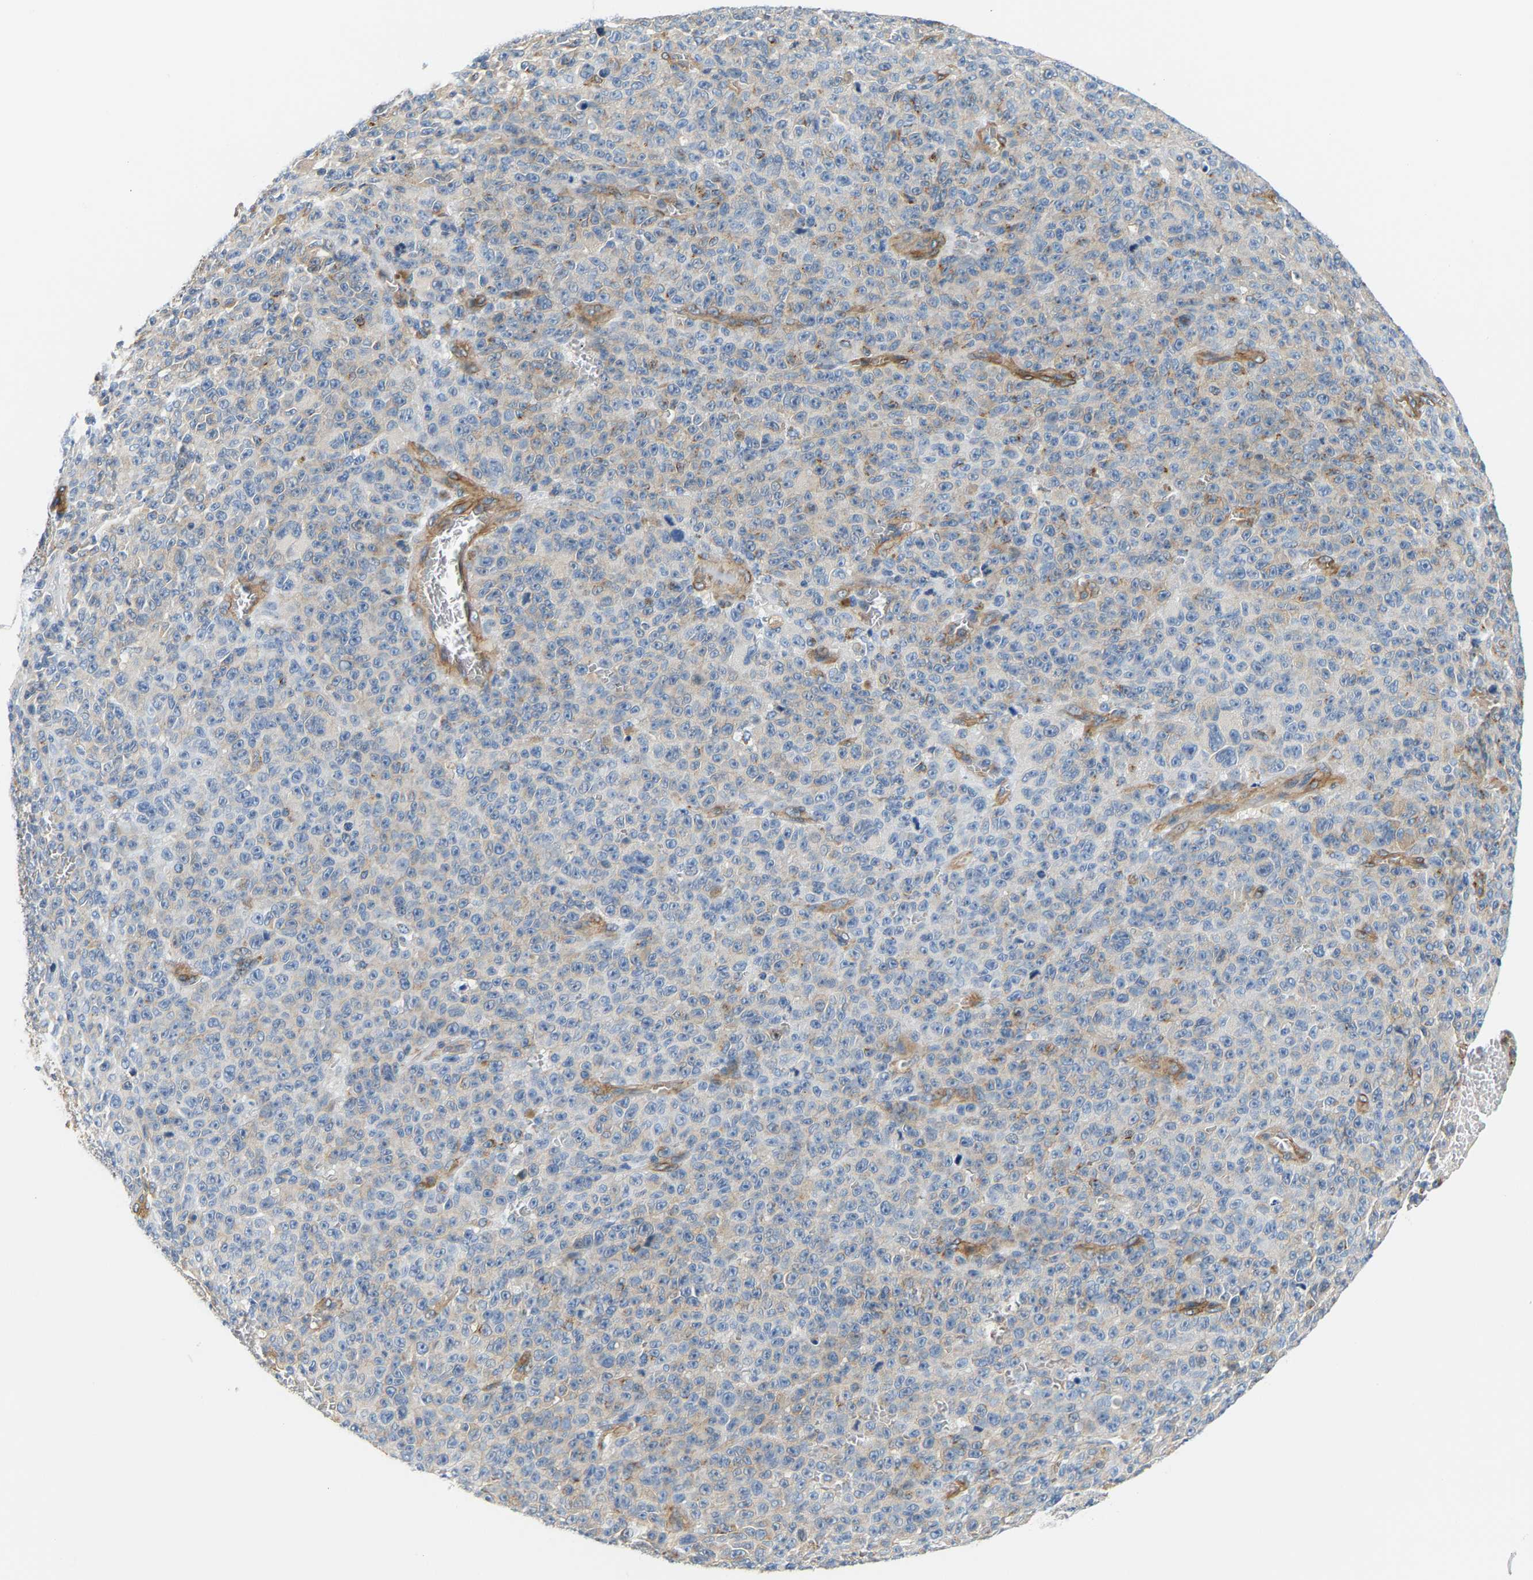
{"staining": {"intensity": "negative", "quantity": "none", "location": "none"}, "tissue": "melanoma", "cell_type": "Tumor cells", "image_type": "cancer", "snomed": [{"axis": "morphology", "description": "Malignant melanoma, NOS"}, {"axis": "topography", "description": "Skin"}], "caption": "Immunohistochemistry image of melanoma stained for a protein (brown), which exhibits no expression in tumor cells. (DAB immunohistochemistry visualized using brightfield microscopy, high magnification).", "gene": "PAWR", "patient": {"sex": "female", "age": 82}}